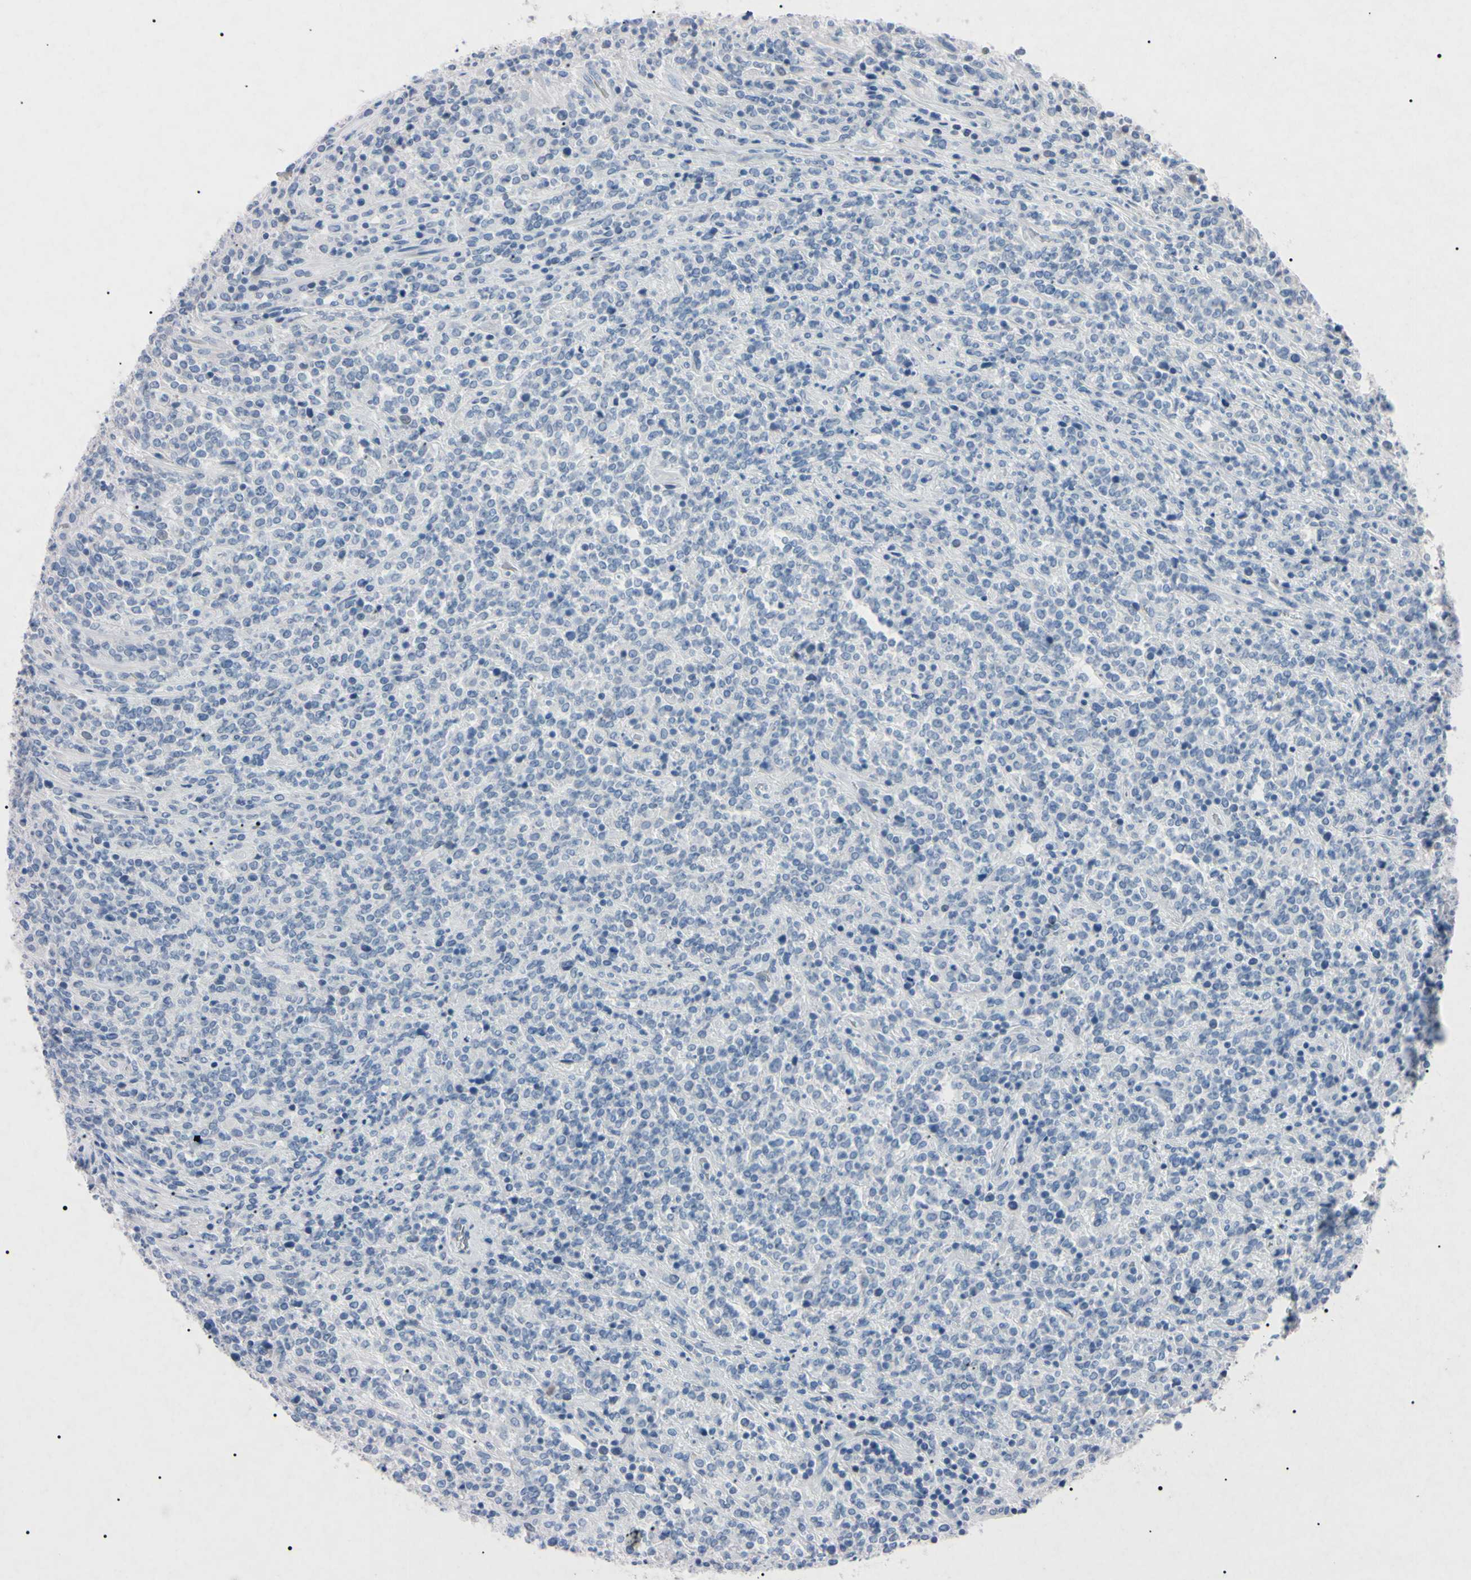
{"staining": {"intensity": "negative", "quantity": "none", "location": "none"}, "tissue": "lymphoma", "cell_type": "Tumor cells", "image_type": "cancer", "snomed": [{"axis": "morphology", "description": "Malignant lymphoma, non-Hodgkin's type, High grade"}, {"axis": "topography", "description": "Soft tissue"}], "caption": "Immunohistochemical staining of human malignant lymphoma, non-Hodgkin's type (high-grade) demonstrates no significant expression in tumor cells. Nuclei are stained in blue.", "gene": "ELN", "patient": {"sex": "male", "age": 18}}